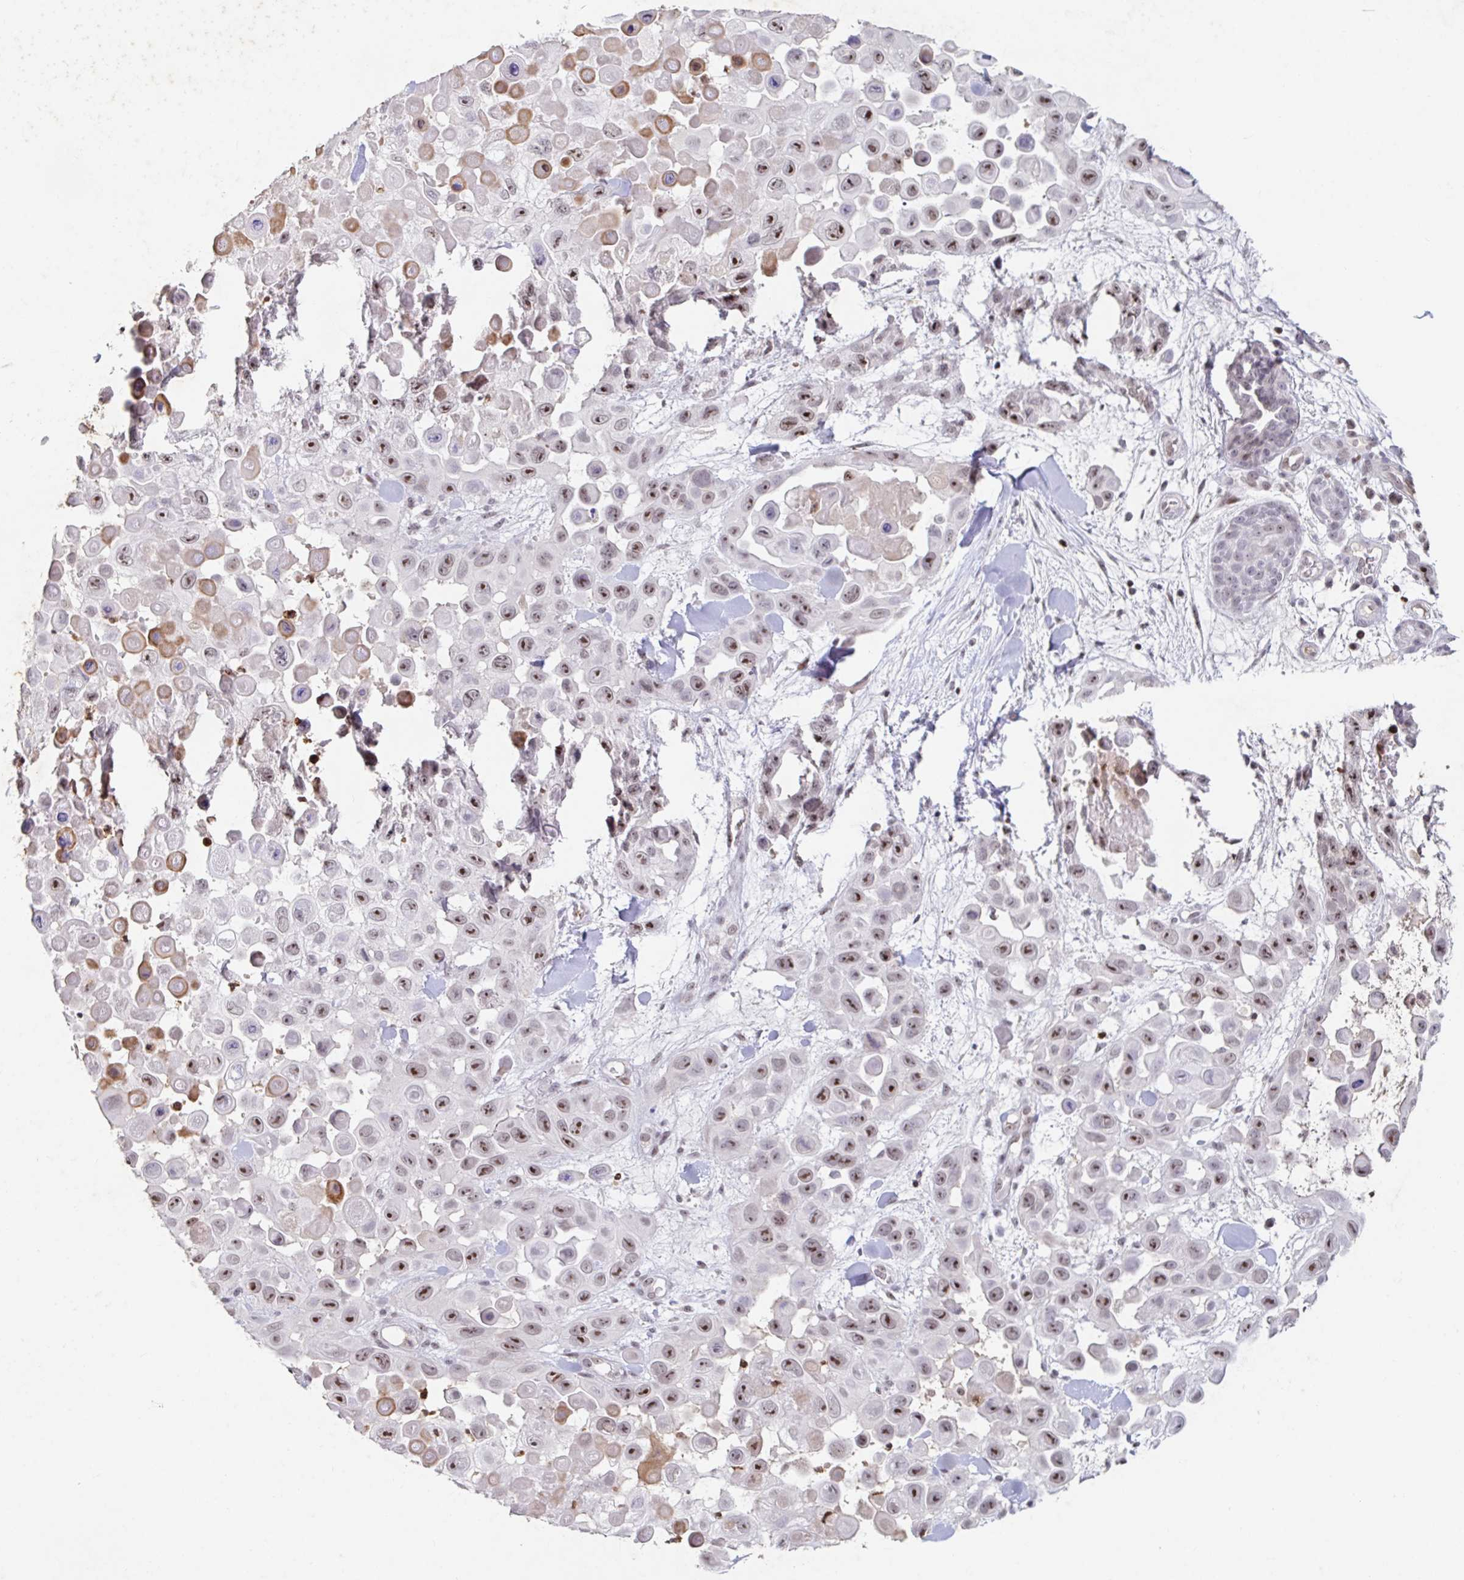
{"staining": {"intensity": "moderate", "quantity": ">75%", "location": "nuclear"}, "tissue": "skin cancer", "cell_type": "Tumor cells", "image_type": "cancer", "snomed": [{"axis": "morphology", "description": "Squamous cell carcinoma, NOS"}, {"axis": "topography", "description": "Skin"}], "caption": "Skin cancer tissue demonstrates moderate nuclear positivity in approximately >75% of tumor cells, visualized by immunohistochemistry.", "gene": "C19orf53", "patient": {"sex": "male", "age": 81}}